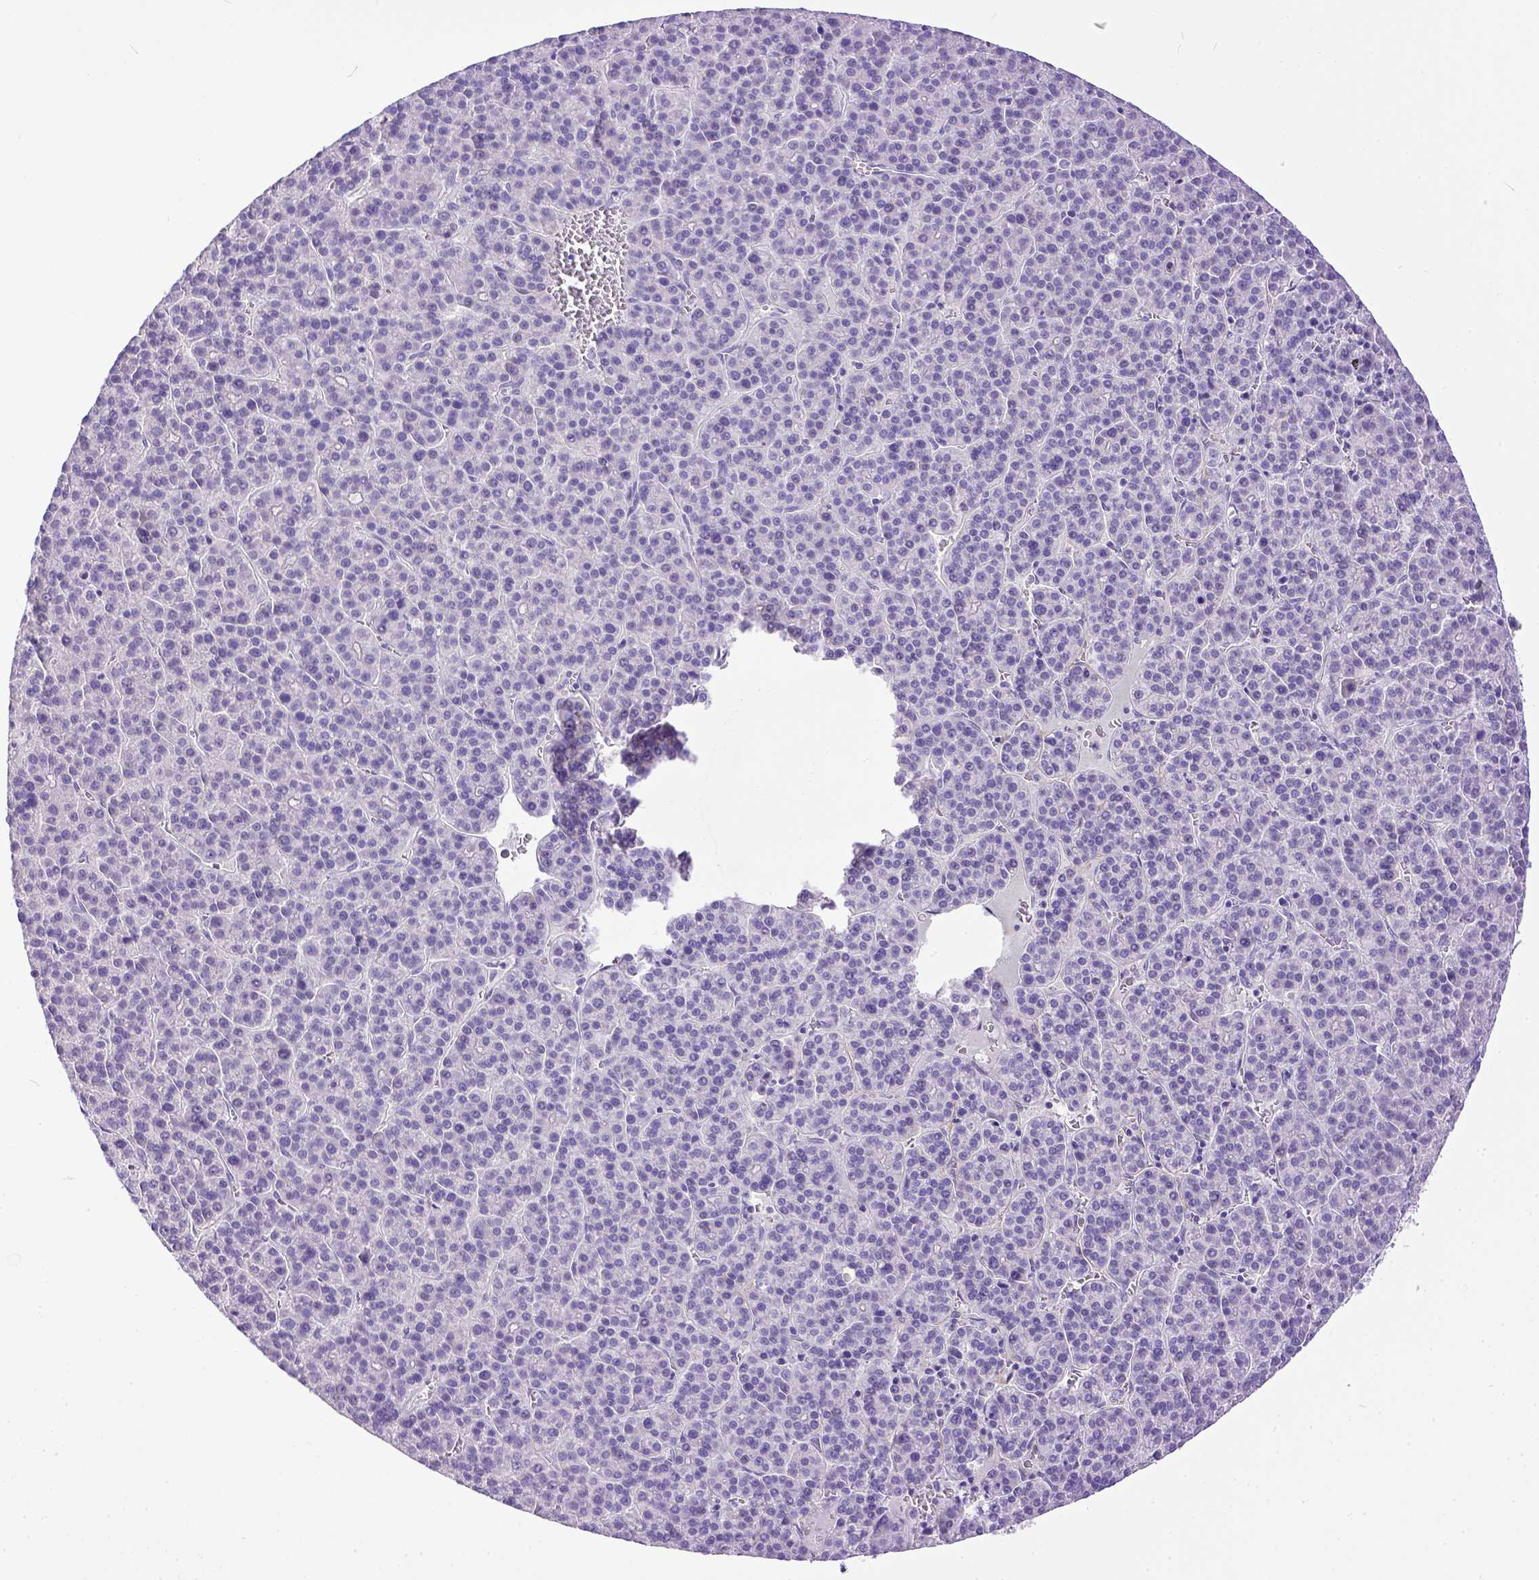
{"staining": {"intensity": "negative", "quantity": "none", "location": "none"}, "tissue": "liver cancer", "cell_type": "Tumor cells", "image_type": "cancer", "snomed": [{"axis": "morphology", "description": "Carcinoma, Hepatocellular, NOS"}, {"axis": "topography", "description": "Liver"}], "caption": "Tumor cells are negative for brown protein staining in liver hepatocellular carcinoma.", "gene": "KIT", "patient": {"sex": "female", "age": 58}}